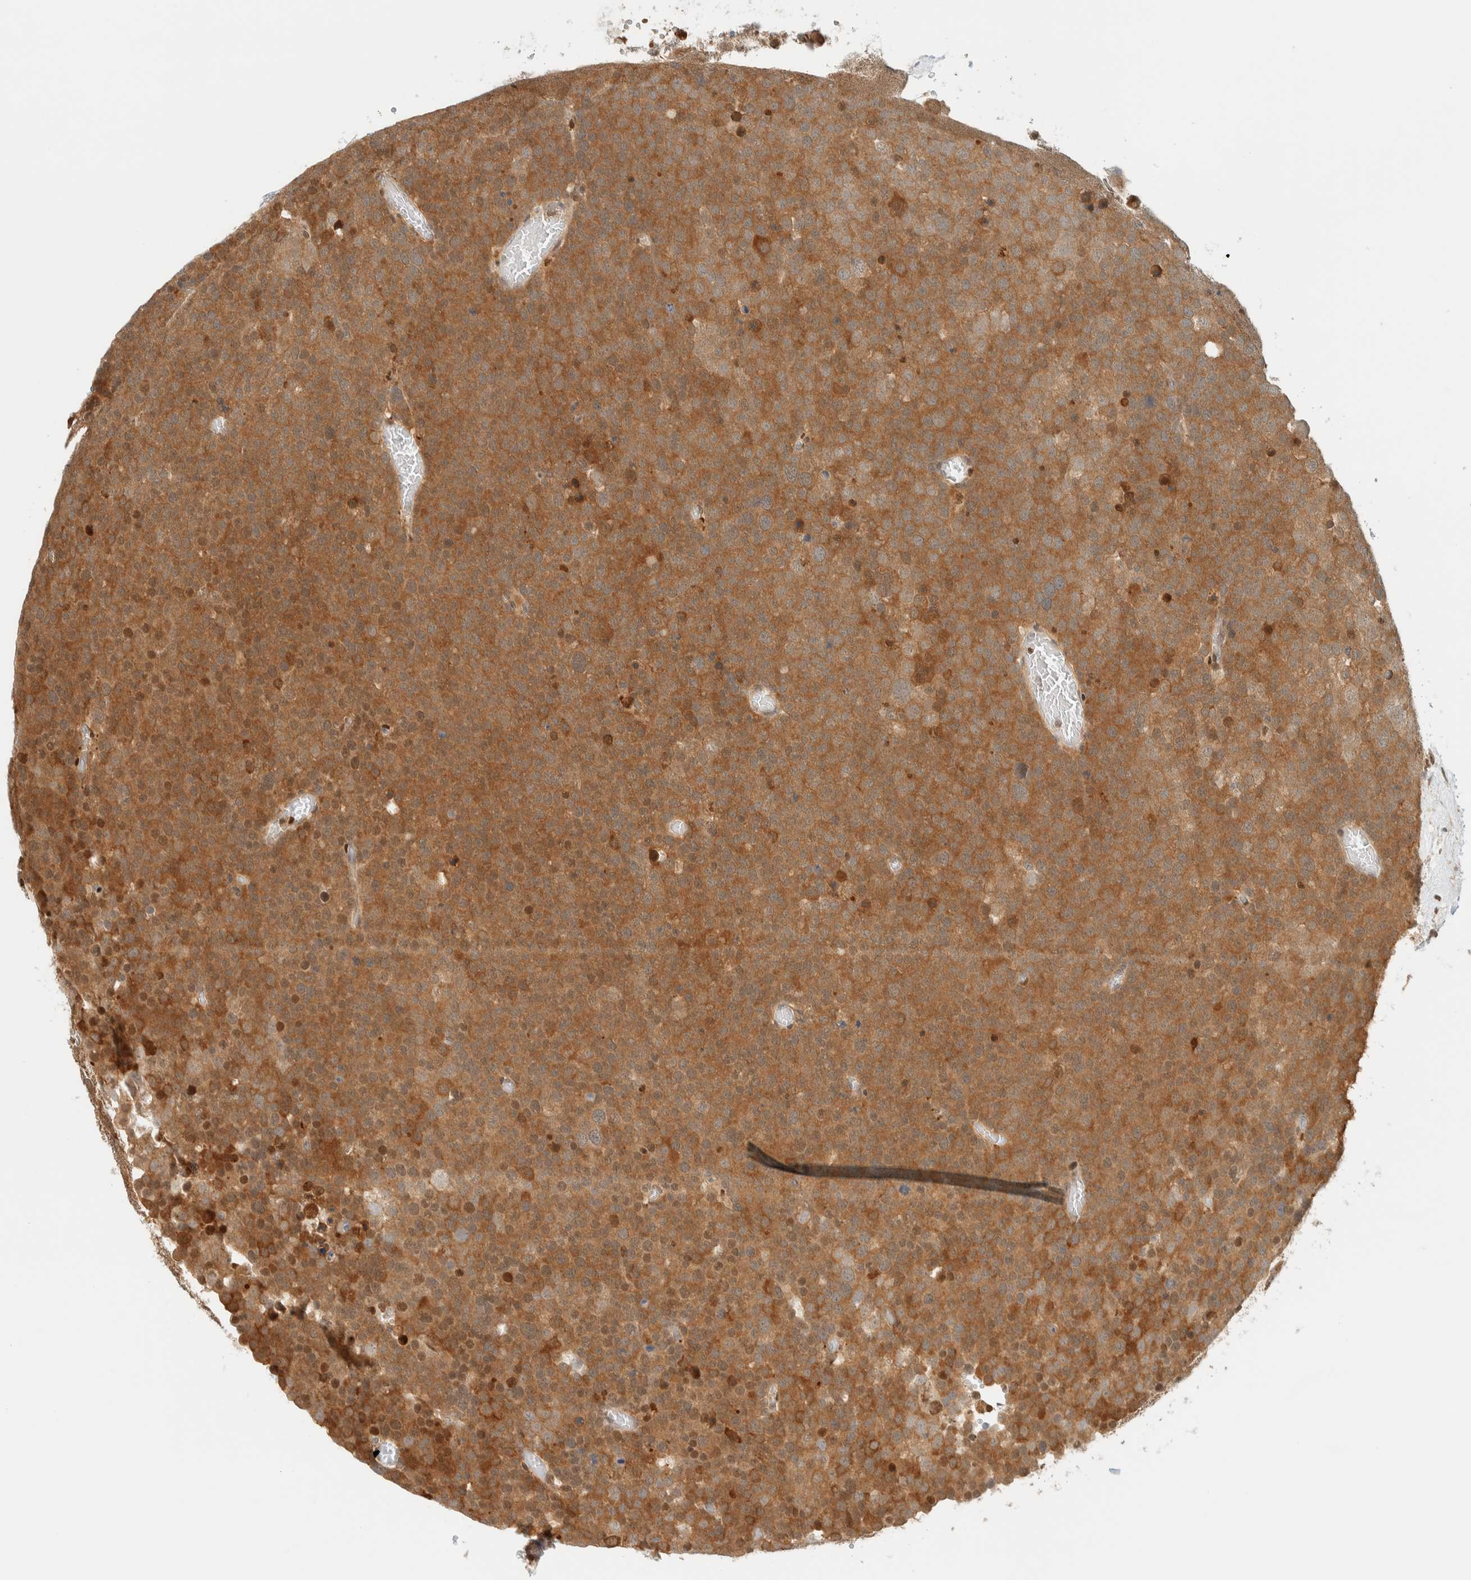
{"staining": {"intensity": "strong", "quantity": ">75%", "location": "cytoplasmic/membranous"}, "tissue": "testis cancer", "cell_type": "Tumor cells", "image_type": "cancer", "snomed": [{"axis": "morphology", "description": "Seminoma, NOS"}, {"axis": "topography", "description": "Testis"}], "caption": "Tumor cells show strong cytoplasmic/membranous staining in about >75% of cells in testis seminoma.", "gene": "ZBTB37", "patient": {"sex": "male", "age": 71}}